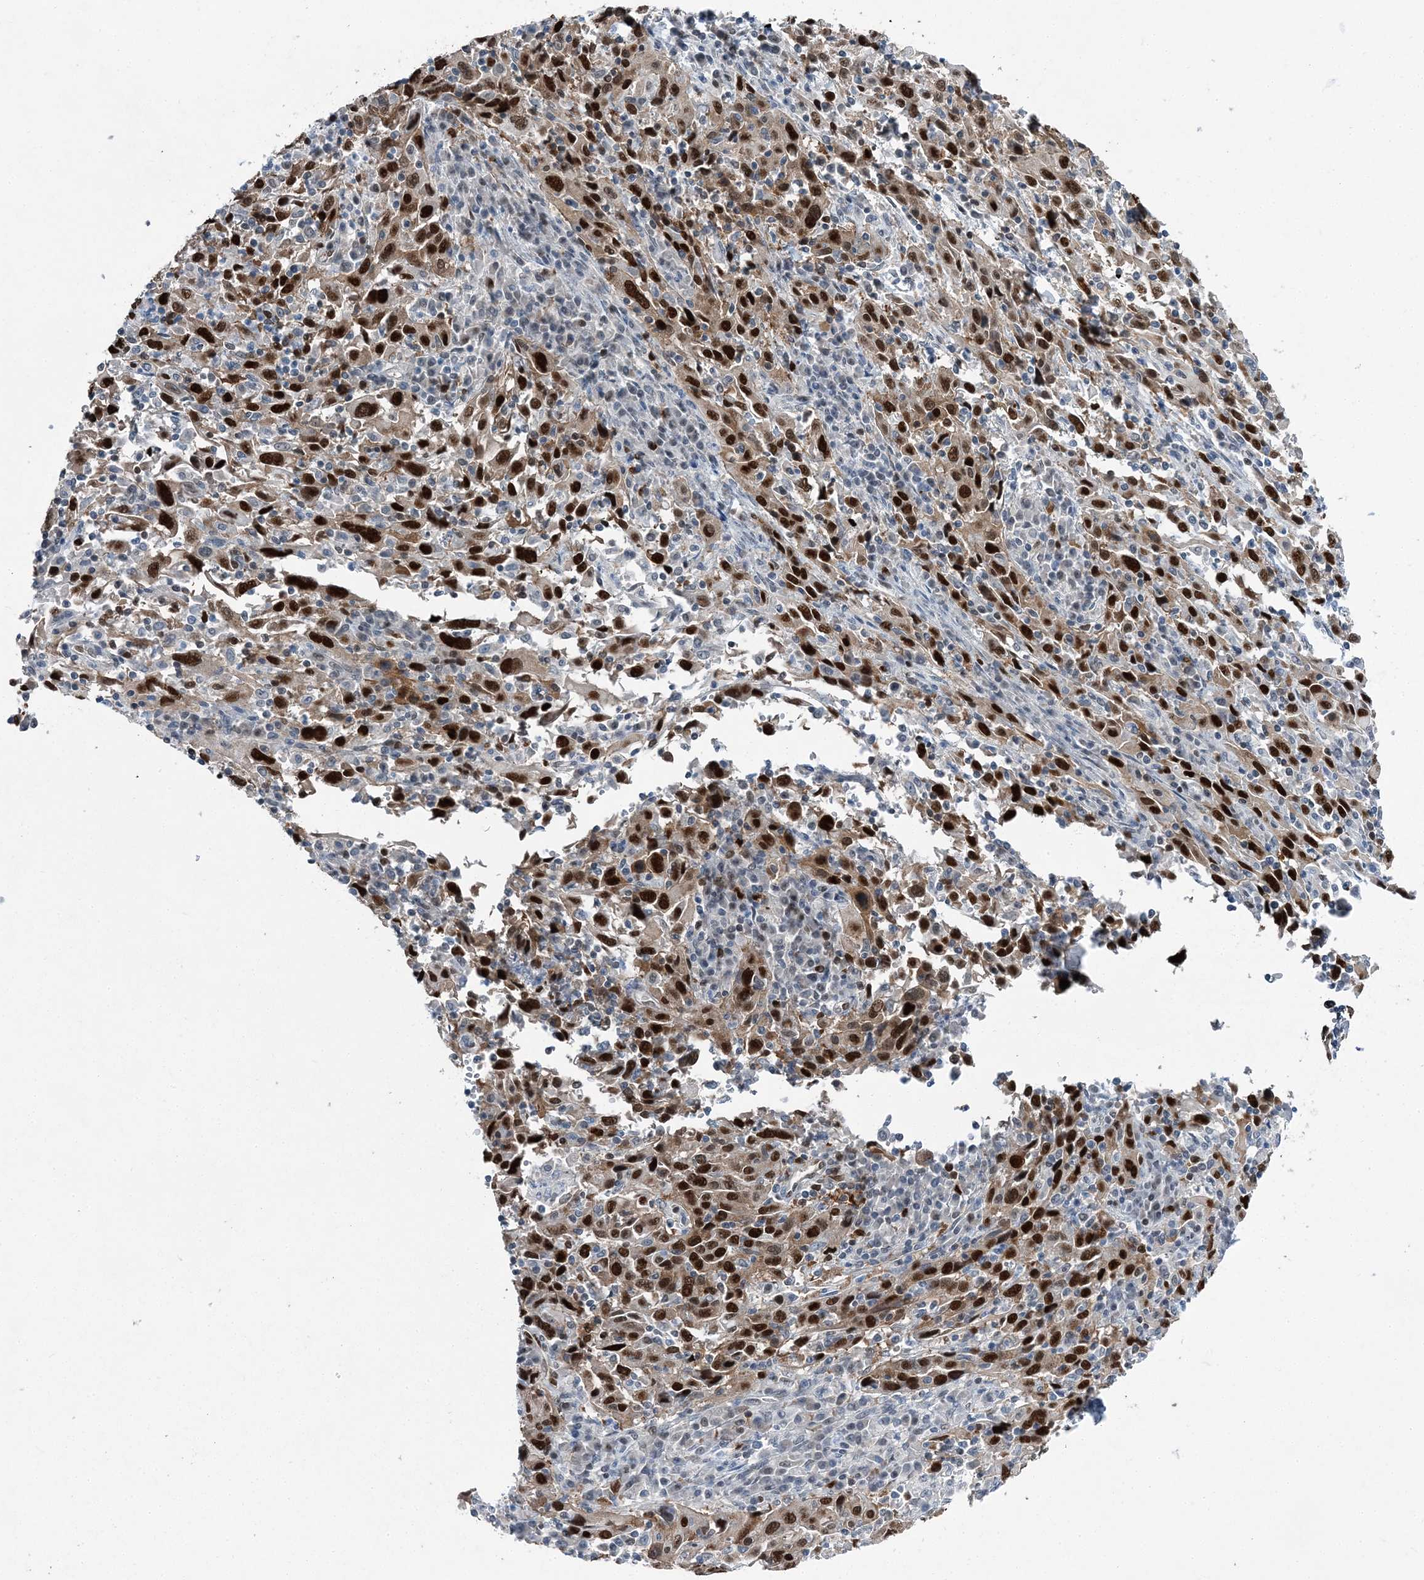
{"staining": {"intensity": "strong", "quantity": ">75%", "location": "nuclear"}, "tissue": "cervical cancer", "cell_type": "Tumor cells", "image_type": "cancer", "snomed": [{"axis": "morphology", "description": "Squamous cell carcinoma, NOS"}, {"axis": "topography", "description": "Cervix"}], "caption": "Protein staining of cervical squamous cell carcinoma tissue displays strong nuclear expression in approximately >75% of tumor cells.", "gene": "HAT1", "patient": {"sex": "female", "age": 46}}